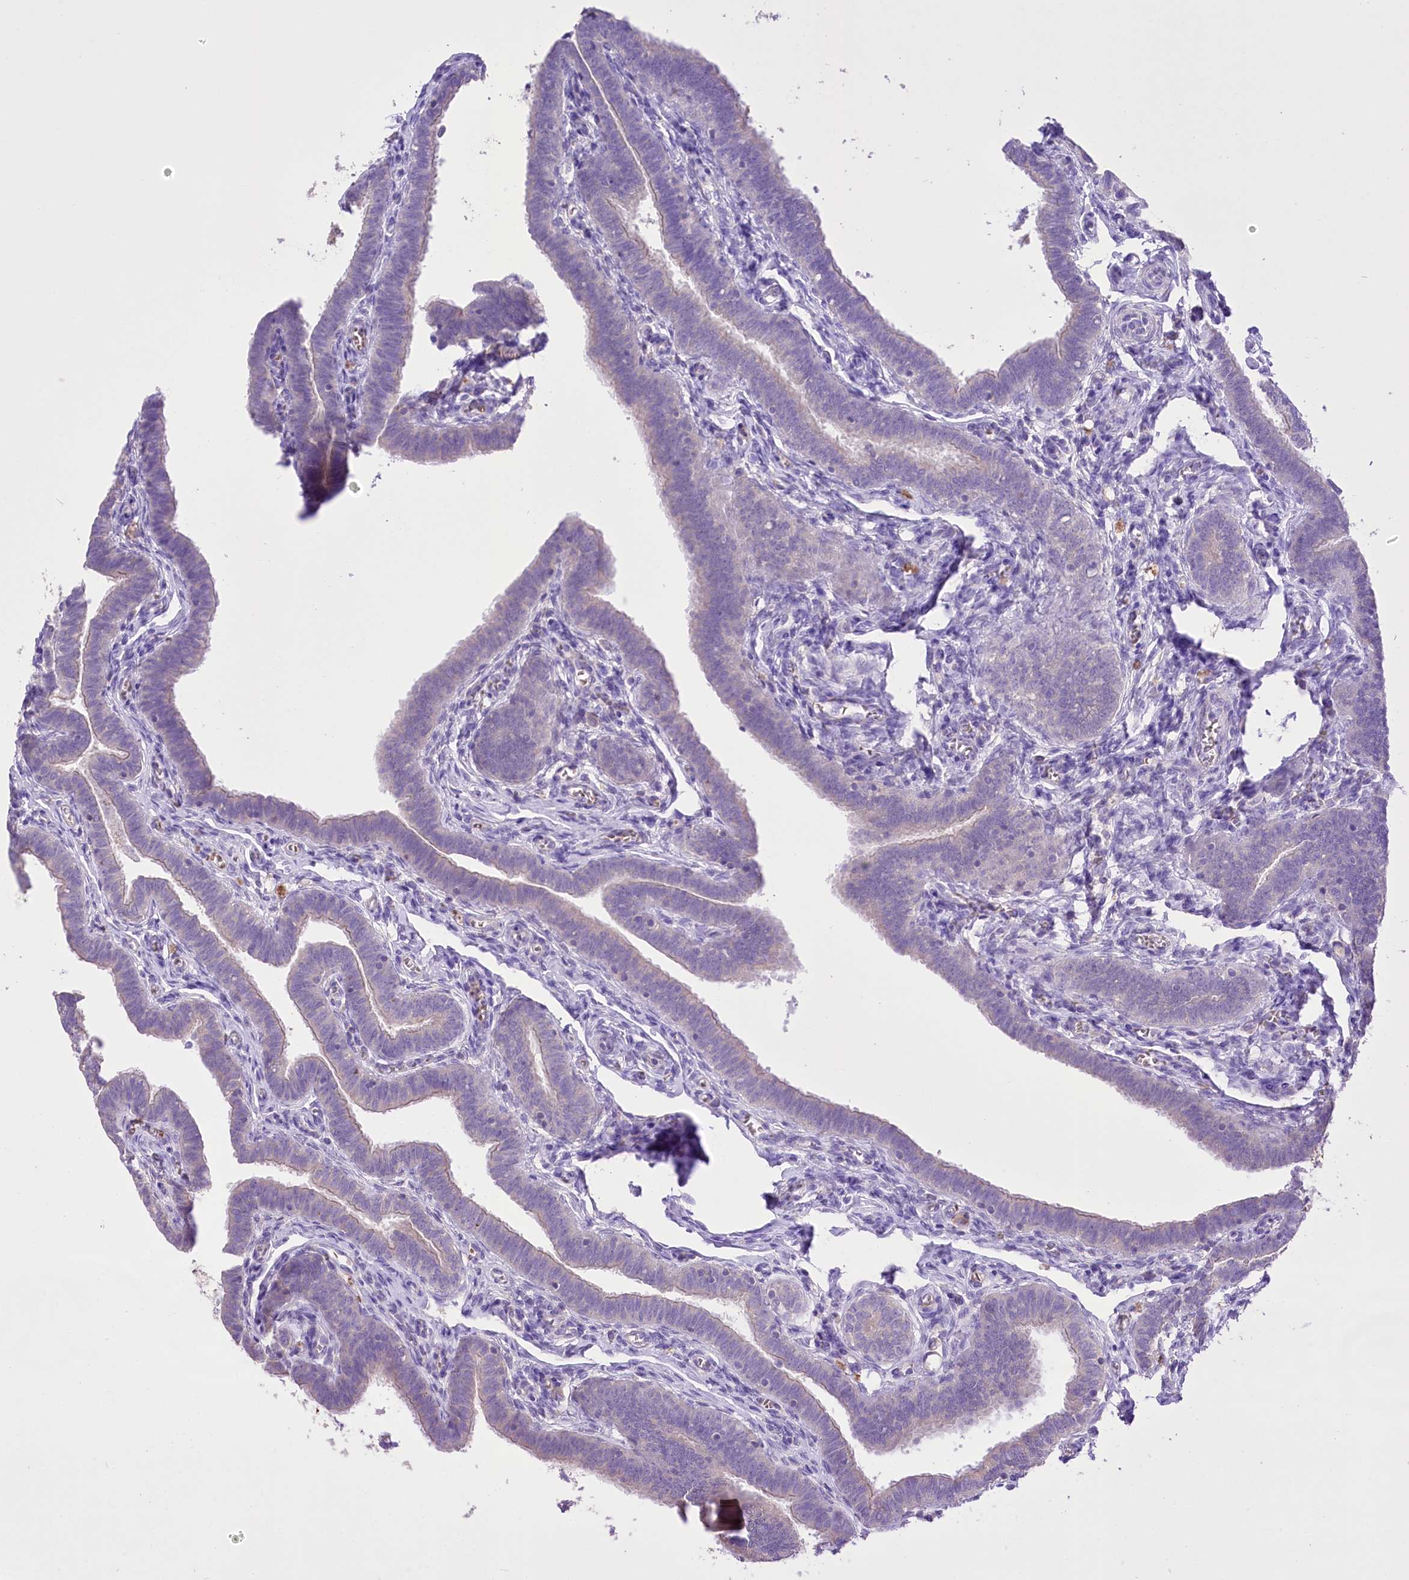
{"staining": {"intensity": "weak", "quantity": "25%-75%", "location": "cytoplasmic/membranous"}, "tissue": "fallopian tube", "cell_type": "Glandular cells", "image_type": "normal", "snomed": [{"axis": "morphology", "description": "Normal tissue, NOS"}, {"axis": "topography", "description": "Fallopian tube"}], "caption": "The photomicrograph shows immunohistochemical staining of normal fallopian tube. There is weak cytoplasmic/membranous expression is seen in approximately 25%-75% of glandular cells. The staining is performed using DAB (3,3'-diaminobenzidine) brown chromogen to label protein expression. The nuclei are counter-stained blue using hematoxylin.", "gene": "PRSS53", "patient": {"sex": "female", "age": 36}}